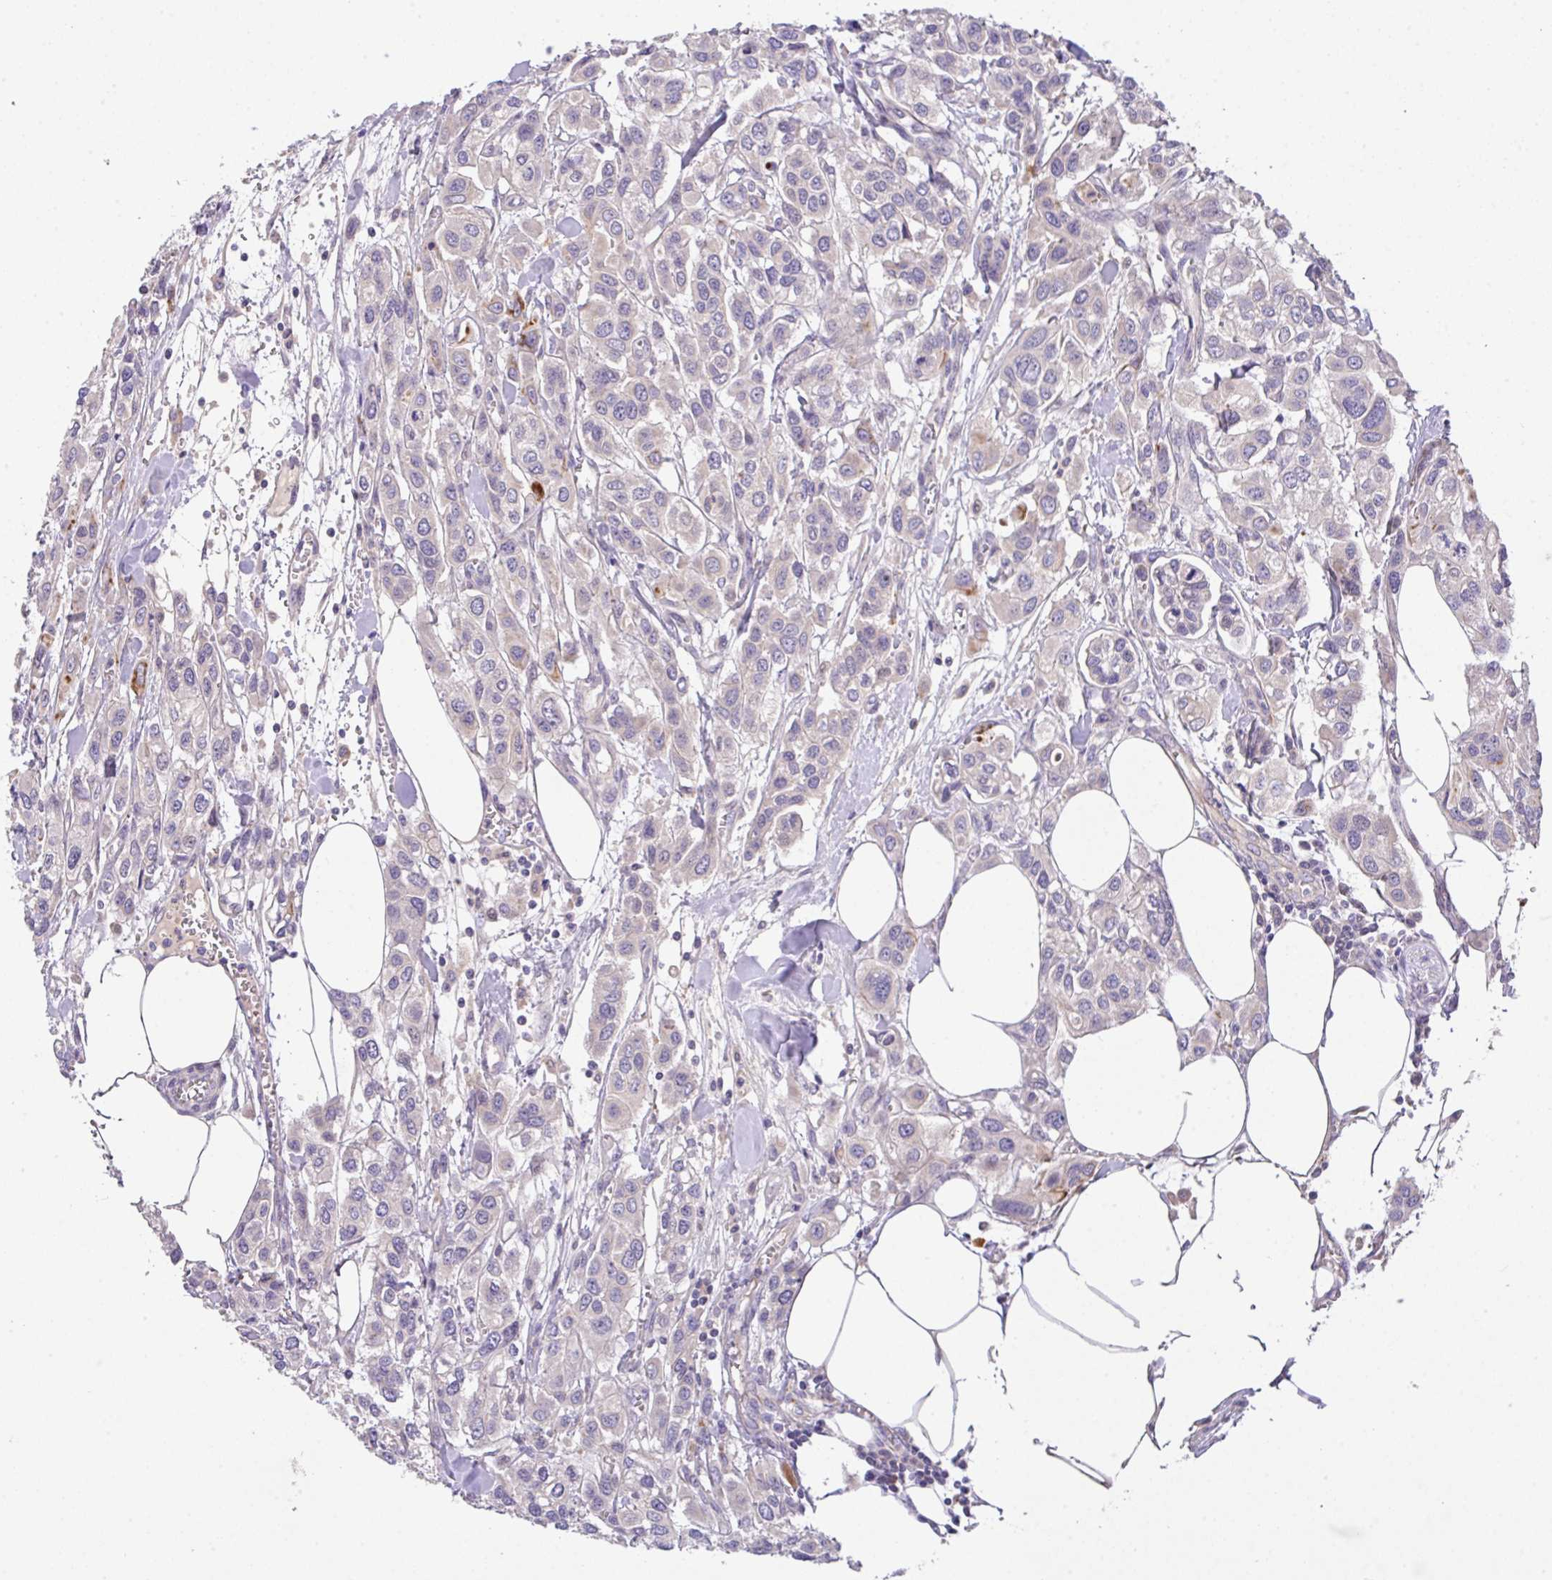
{"staining": {"intensity": "moderate", "quantity": "<25%", "location": "cytoplasmic/membranous"}, "tissue": "urothelial cancer", "cell_type": "Tumor cells", "image_type": "cancer", "snomed": [{"axis": "morphology", "description": "Urothelial carcinoma, High grade"}, {"axis": "topography", "description": "Urinary bladder"}], "caption": "Protein analysis of high-grade urothelial carcinoma tissue shows moderate cytoplasmic/membranous positivity in approximately <25% of tumor cells.", "gene": "EPN3", "patient": {"sex": "male", "age": 67}}